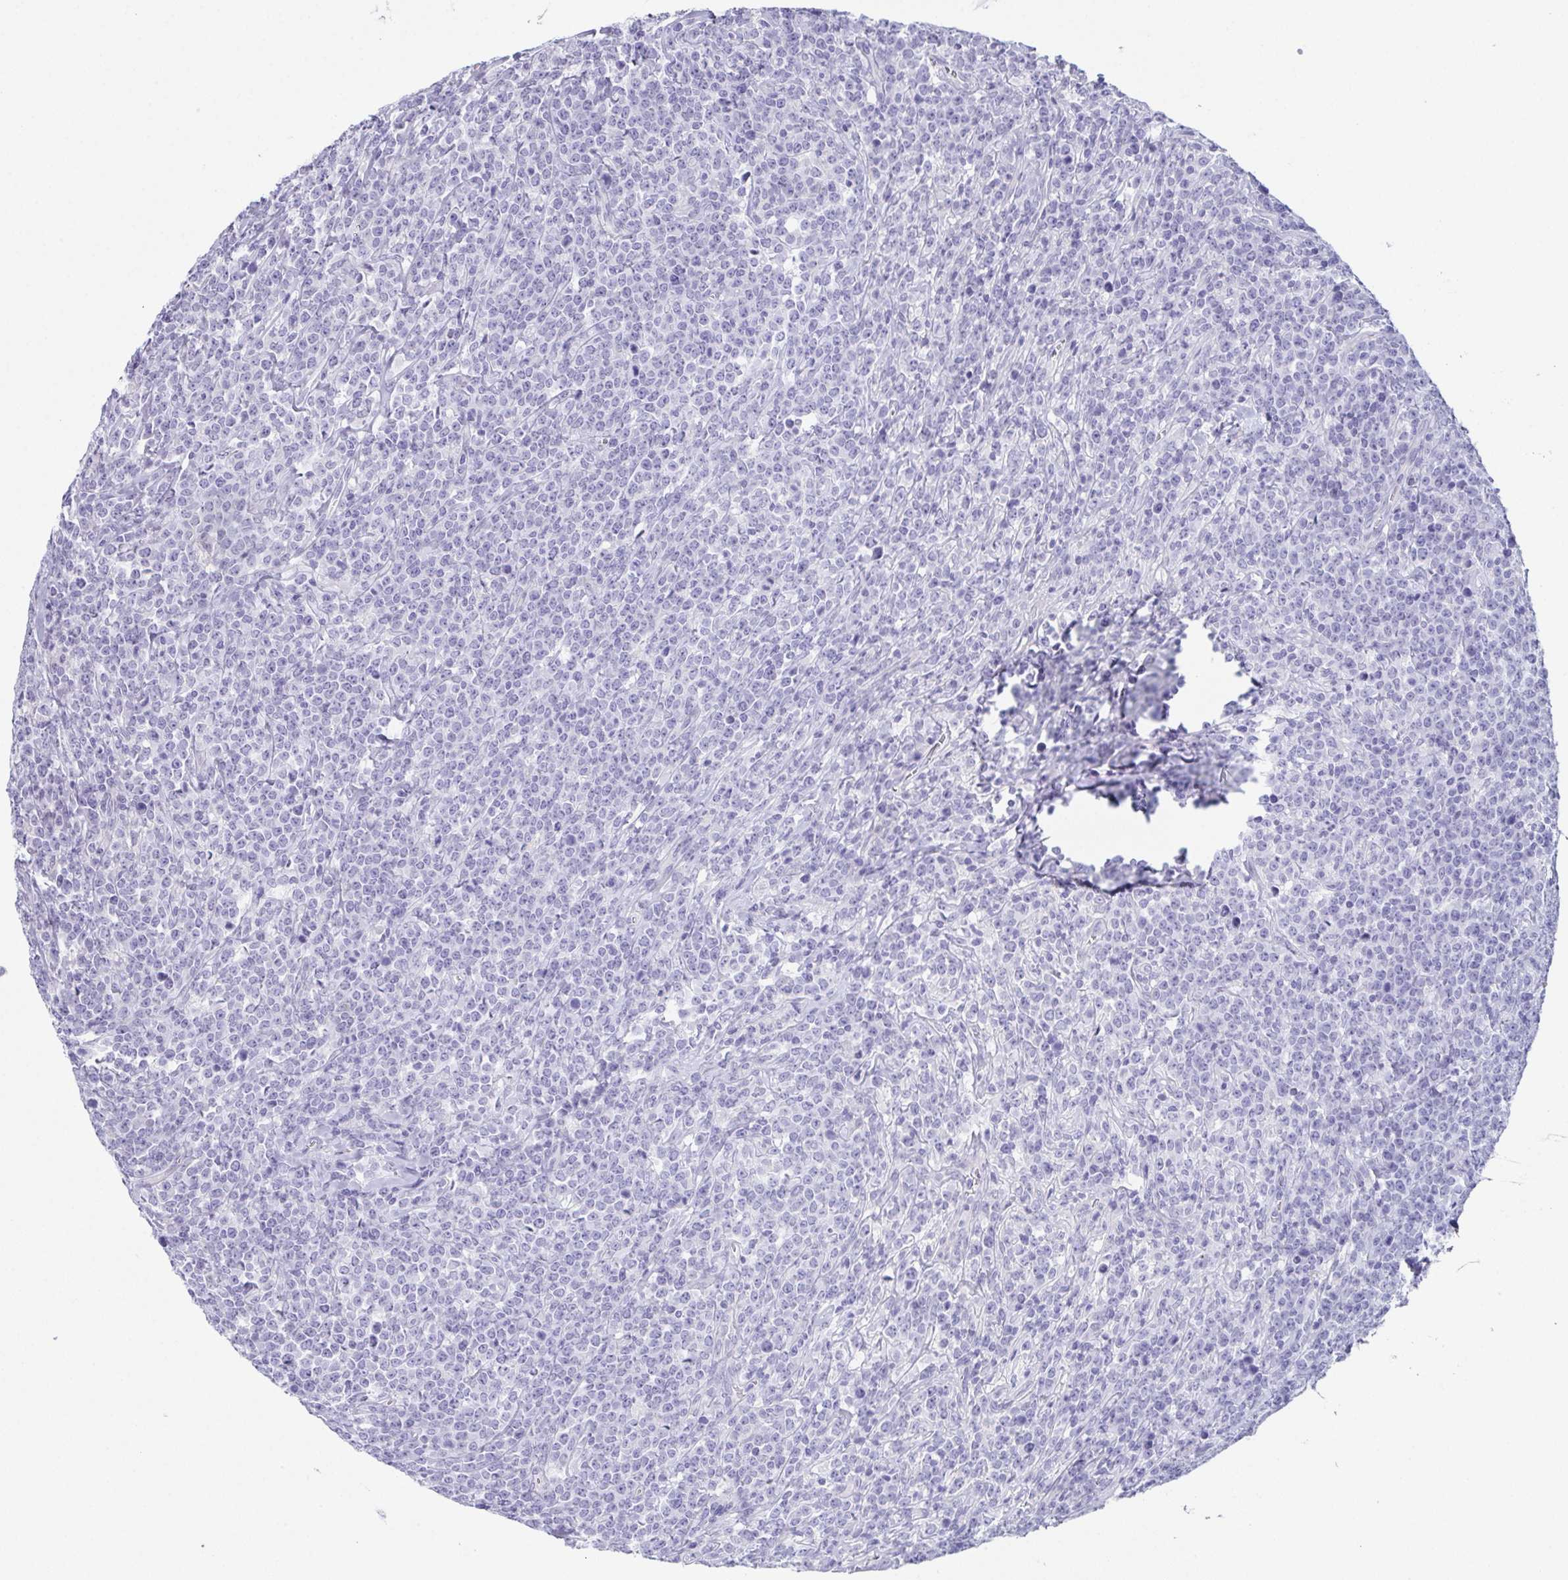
{"staining": {"intensity": "negative", "quantity": "none", "location": "none"}, "tissue": "lymphoma", "cell_type": "Tumor cells", "image_type": "cancer", "snomed": [{"axis": "morphology", "description": "Malignant lymphoma, non-Hodgkin's type, High grade"}, {"axis": "topography", "description": "Small intestine"}], "caption": "Immunohistochemistry (IHC) of human malignant lymphoma, non-Hodgkin's type (high-grade) displays no staining in tumor cells. The staining is performed using DAB (3,3'-diaminobenzidine) brown chromogen with nuclei counter-stained in using hematoxylin.", "gene": "TEX19", "patient": {"sex": "female", "age": 56}}